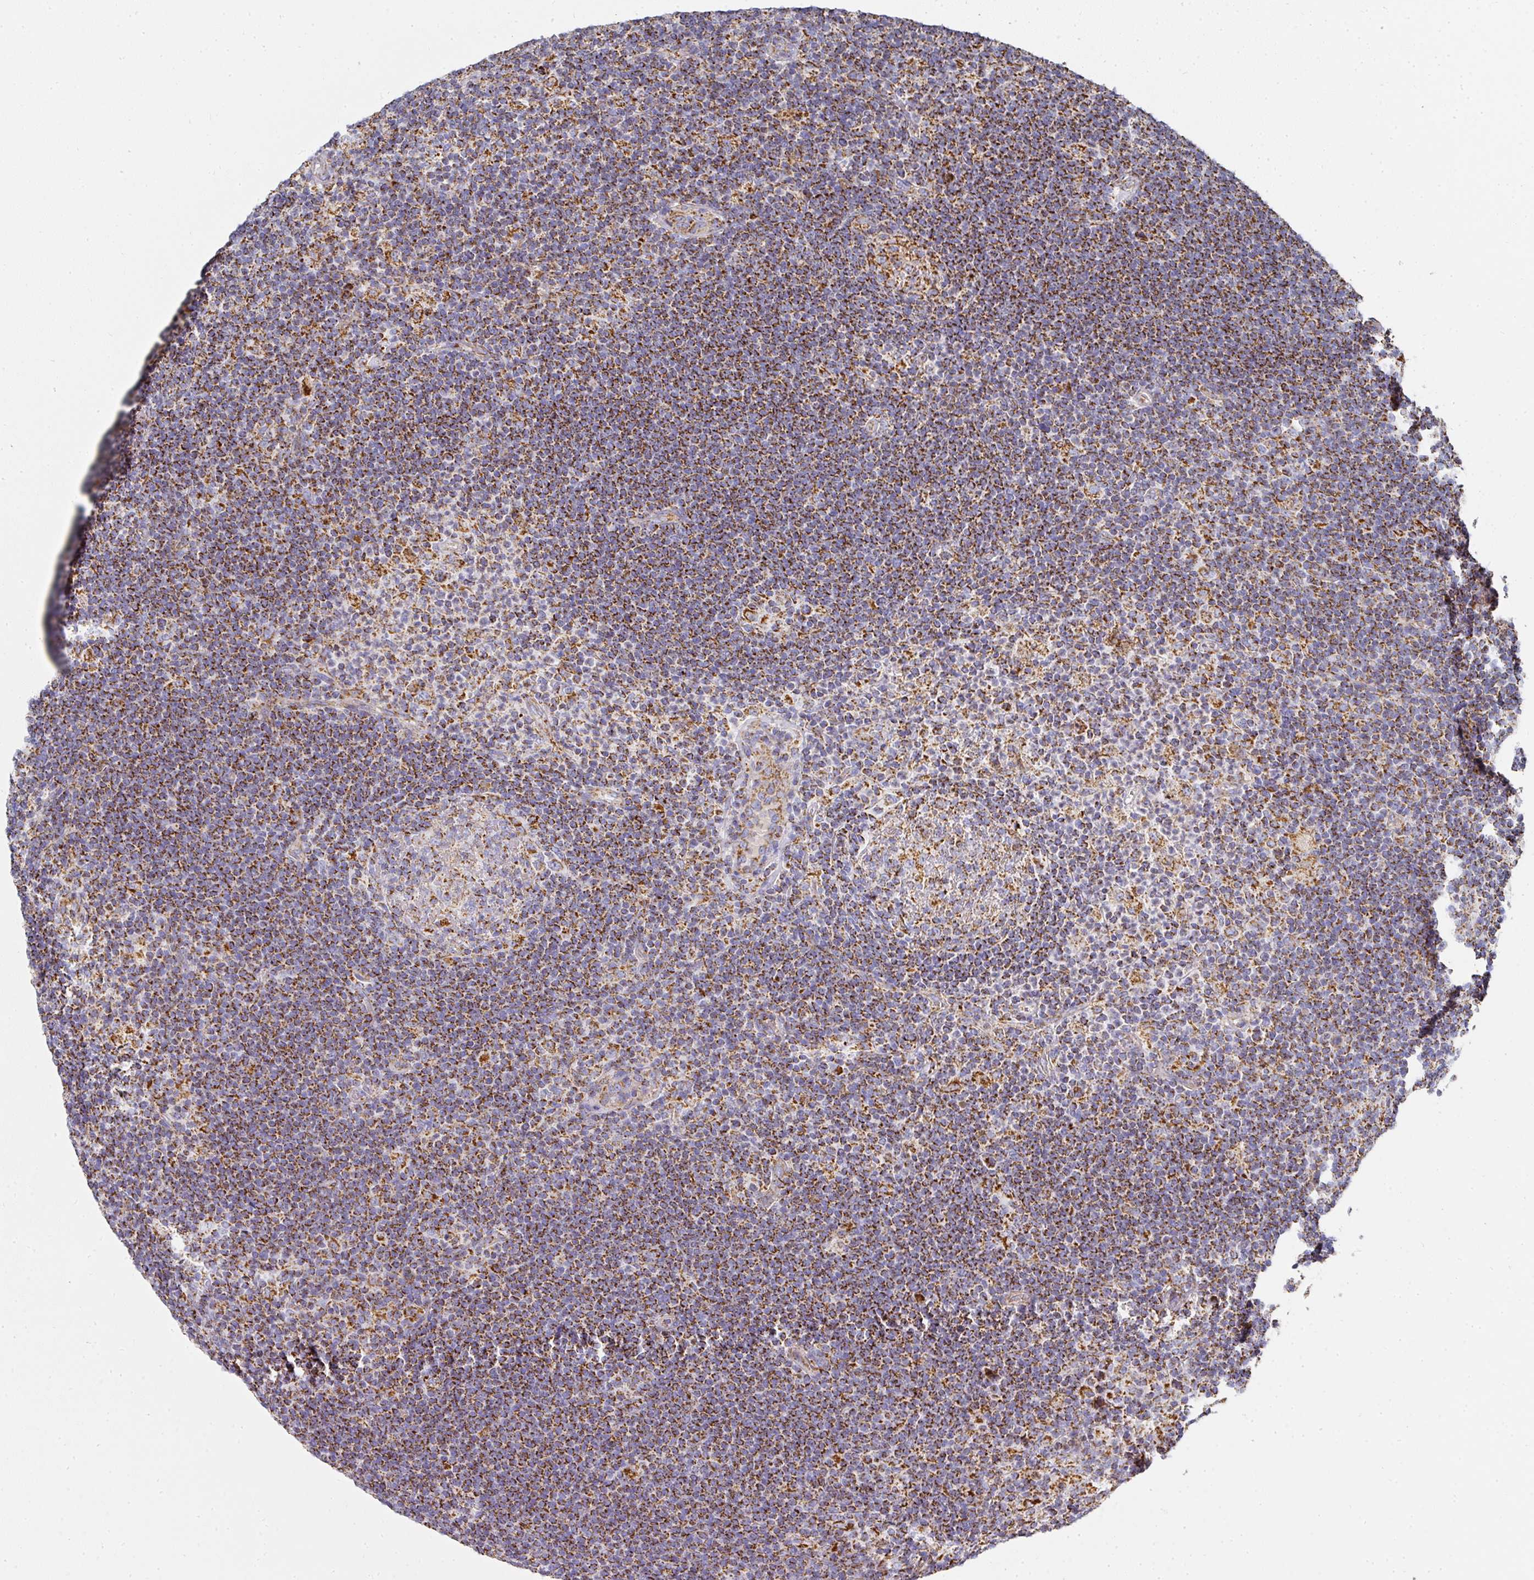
{"staining": {"intensity": "strong", "quantity": ">75%", "location": "cytoplasmic/membranous"}, "tissue": "lymphoma", "cell_type": "Tumor cells", "image_type": "cancer", "snomed": [{"axis": "morphology", "description": "Hodgkin's disease, NOS"}, {"axis": "topography", "description": "Lymph node"}], "caption": "Lymphoma was stained to show a protein in brown. There is high levels of strong cytoplasmic/membranous expression in about >75% of tumor cells.", "gene": "UQCRFS1", "patient": {"sex": "female", "age": 57}}